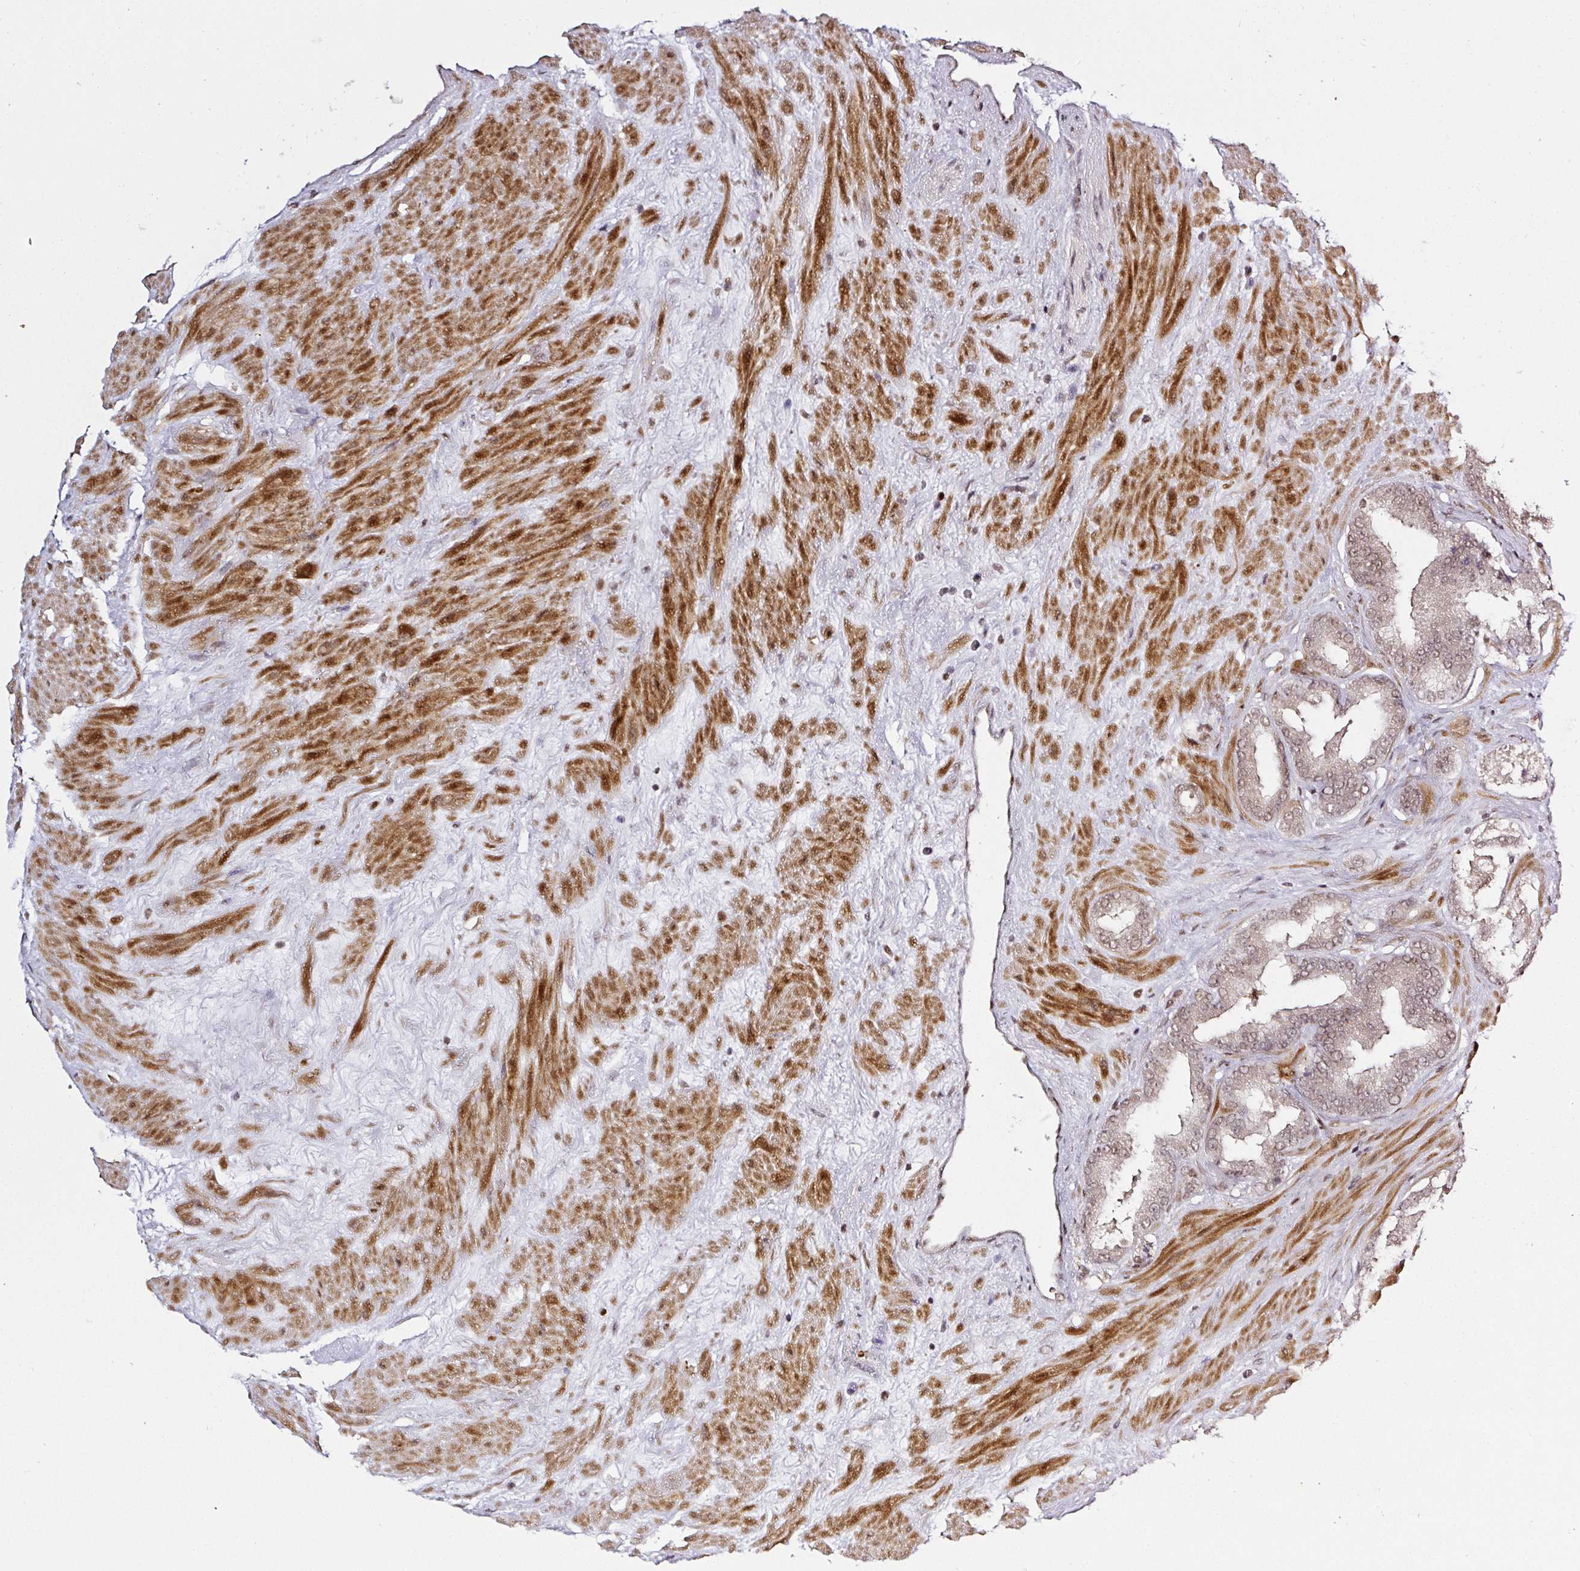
{"staining": {"intensity": "weak", "quantity": ">75%", "location": "nuclear"}, "tissue": "prostate cancer", "cell_type": "Tumor cells", "image_type": "cancer", "snomed": [{"axis": "morphology", "description": "Adenocarcinoma, Low grade"}, {"axis": "topography", "description": "Prostate"}], "caption": "Protein staining demonstrates weak nuclear positivity in about >75% of tumor cells in prostate adenocarcinoma (low-grade).", "gene": "GPRIN2", "patient": {"sex": "male", "age": 62}}